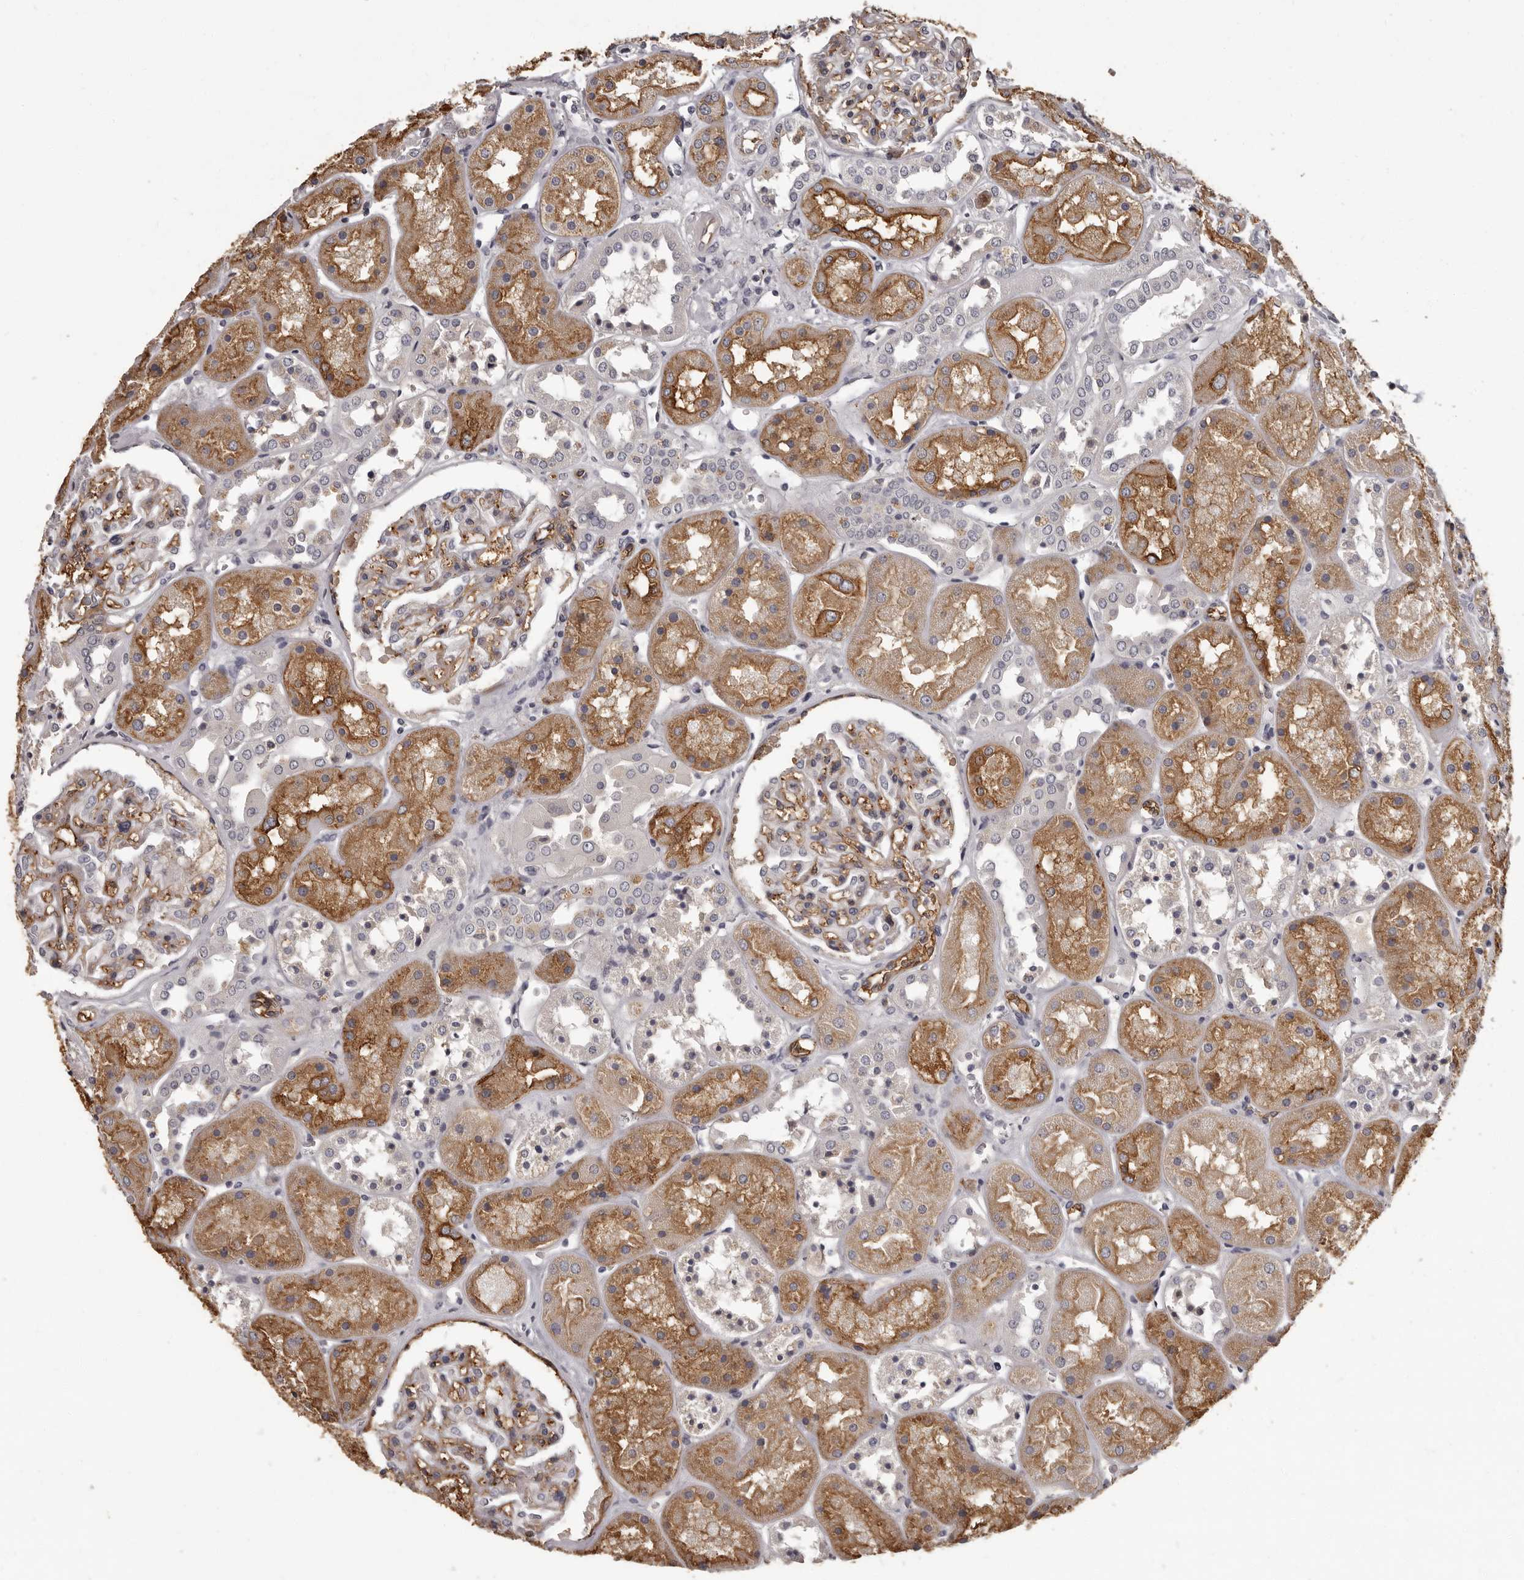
{"staining": {"intensity": "weak", "quantity": "<25%", "location": "cytoplasmic/membranous"}, "tissue": "kidney", "cell_type": "Cells in glomeruli", "image_type": "normal", "snomed": [{"axis": "morphology", "description": "Normal tissue, NOS"}, {"axis": "topography", "description": "Kidney"}], "caption": "Immunohistochemical staining of benign kidney reveals no significant positivity in cells in glomeruli. (Brightfield microscopy of DAB (3,3'-diaminobenzidine) immunohistochemistry at high magnification).", "gene": "GPR78", "patient": {"sex": "male", "age": 70}}